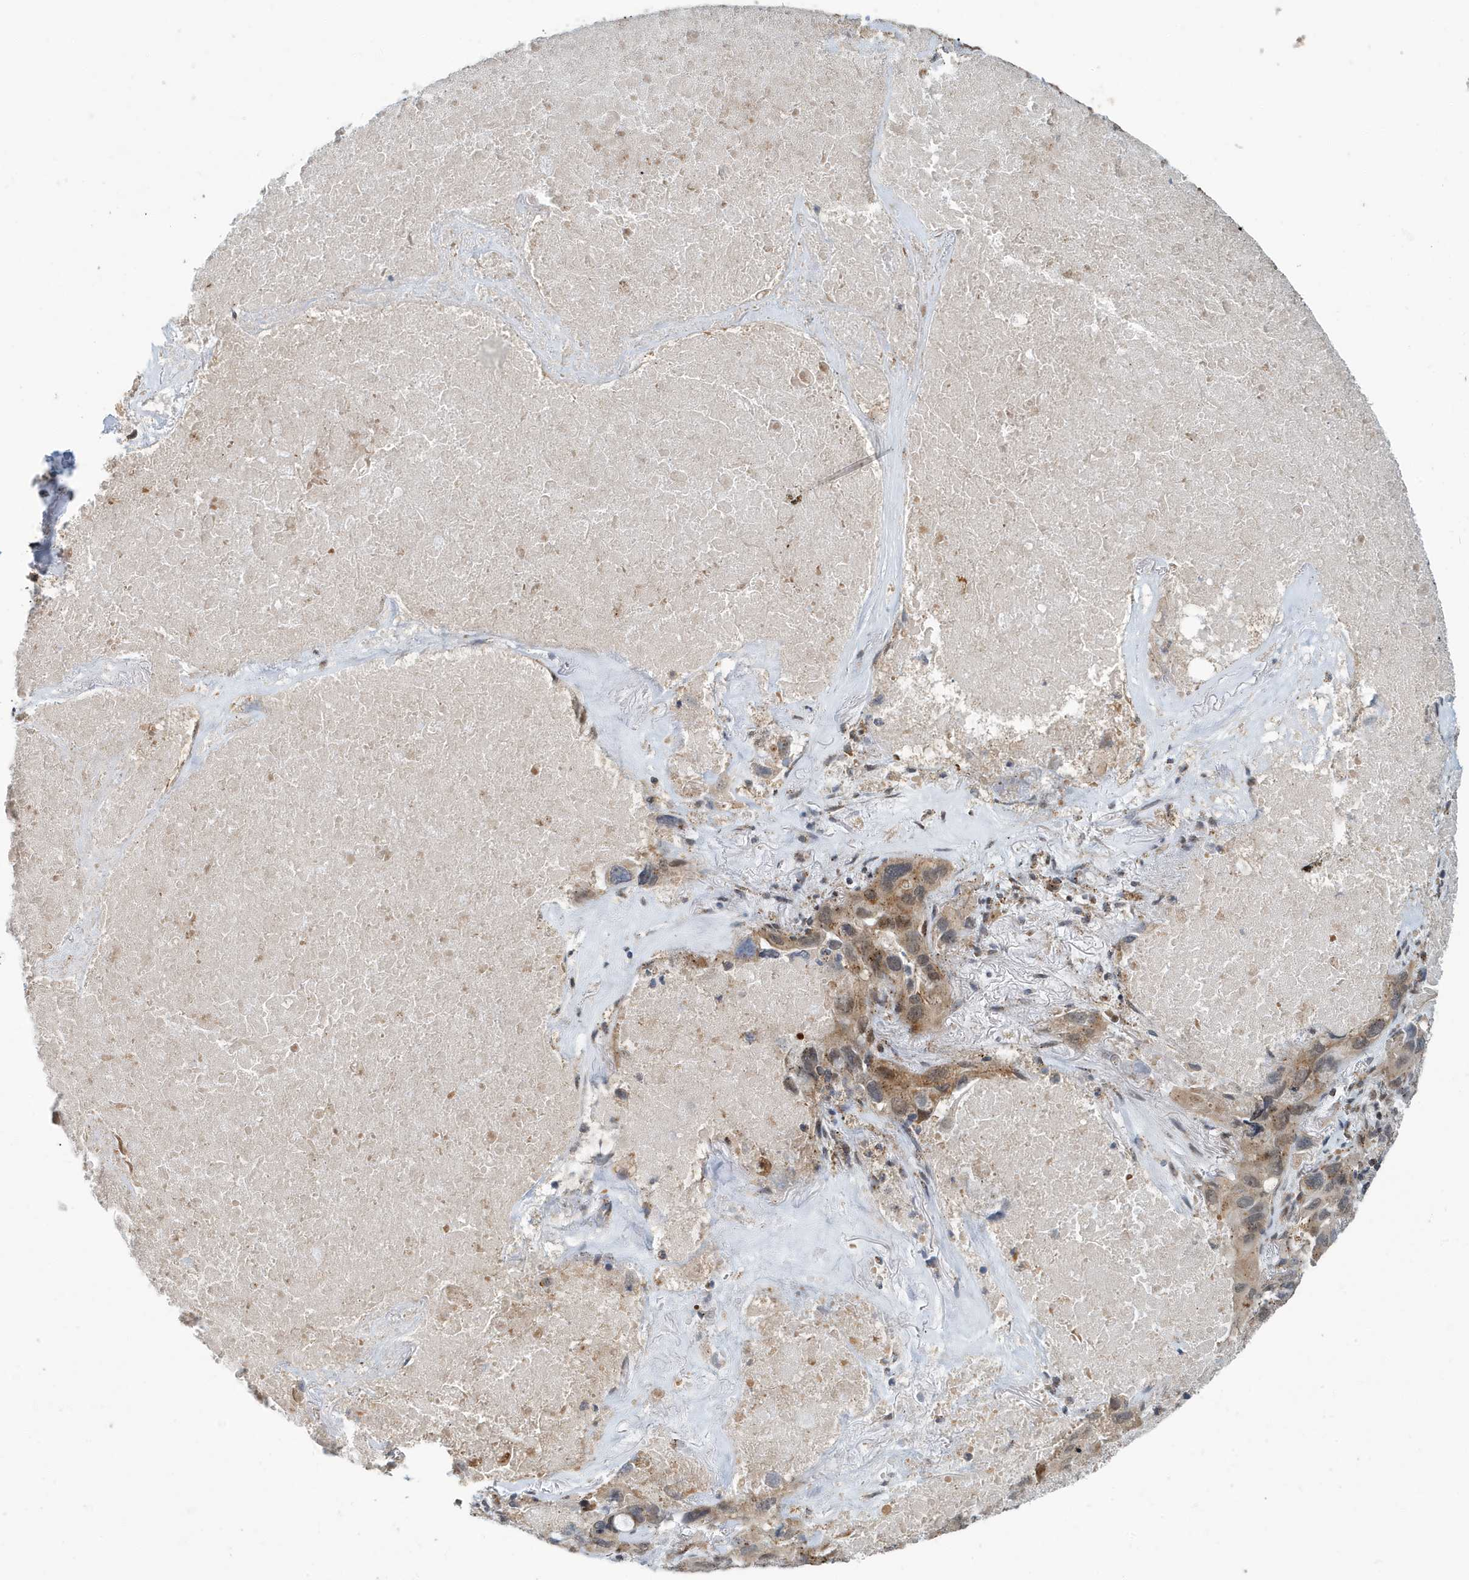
{"staining": {"intensity": "moderate", "quantity": "<25%", "location": "cytoplasmic/membranous"}, "tissue": "lung cancer", "cell_type": "Tumor cells", "image_type": "cancer", "snomed": [{"axis": "morphology", "description": "Squamous cell carcinoma, NOS"}, {"axis": "topography", "description": "Lung"}], "caption": "About <25% of tumor cells in human lung cancer show moderate cytoplasmic/membranous protein expression as visualized by brown immunohistochemical staining.", "gene": "KIF15", "patient": {"sex": "female", "age": 73}}